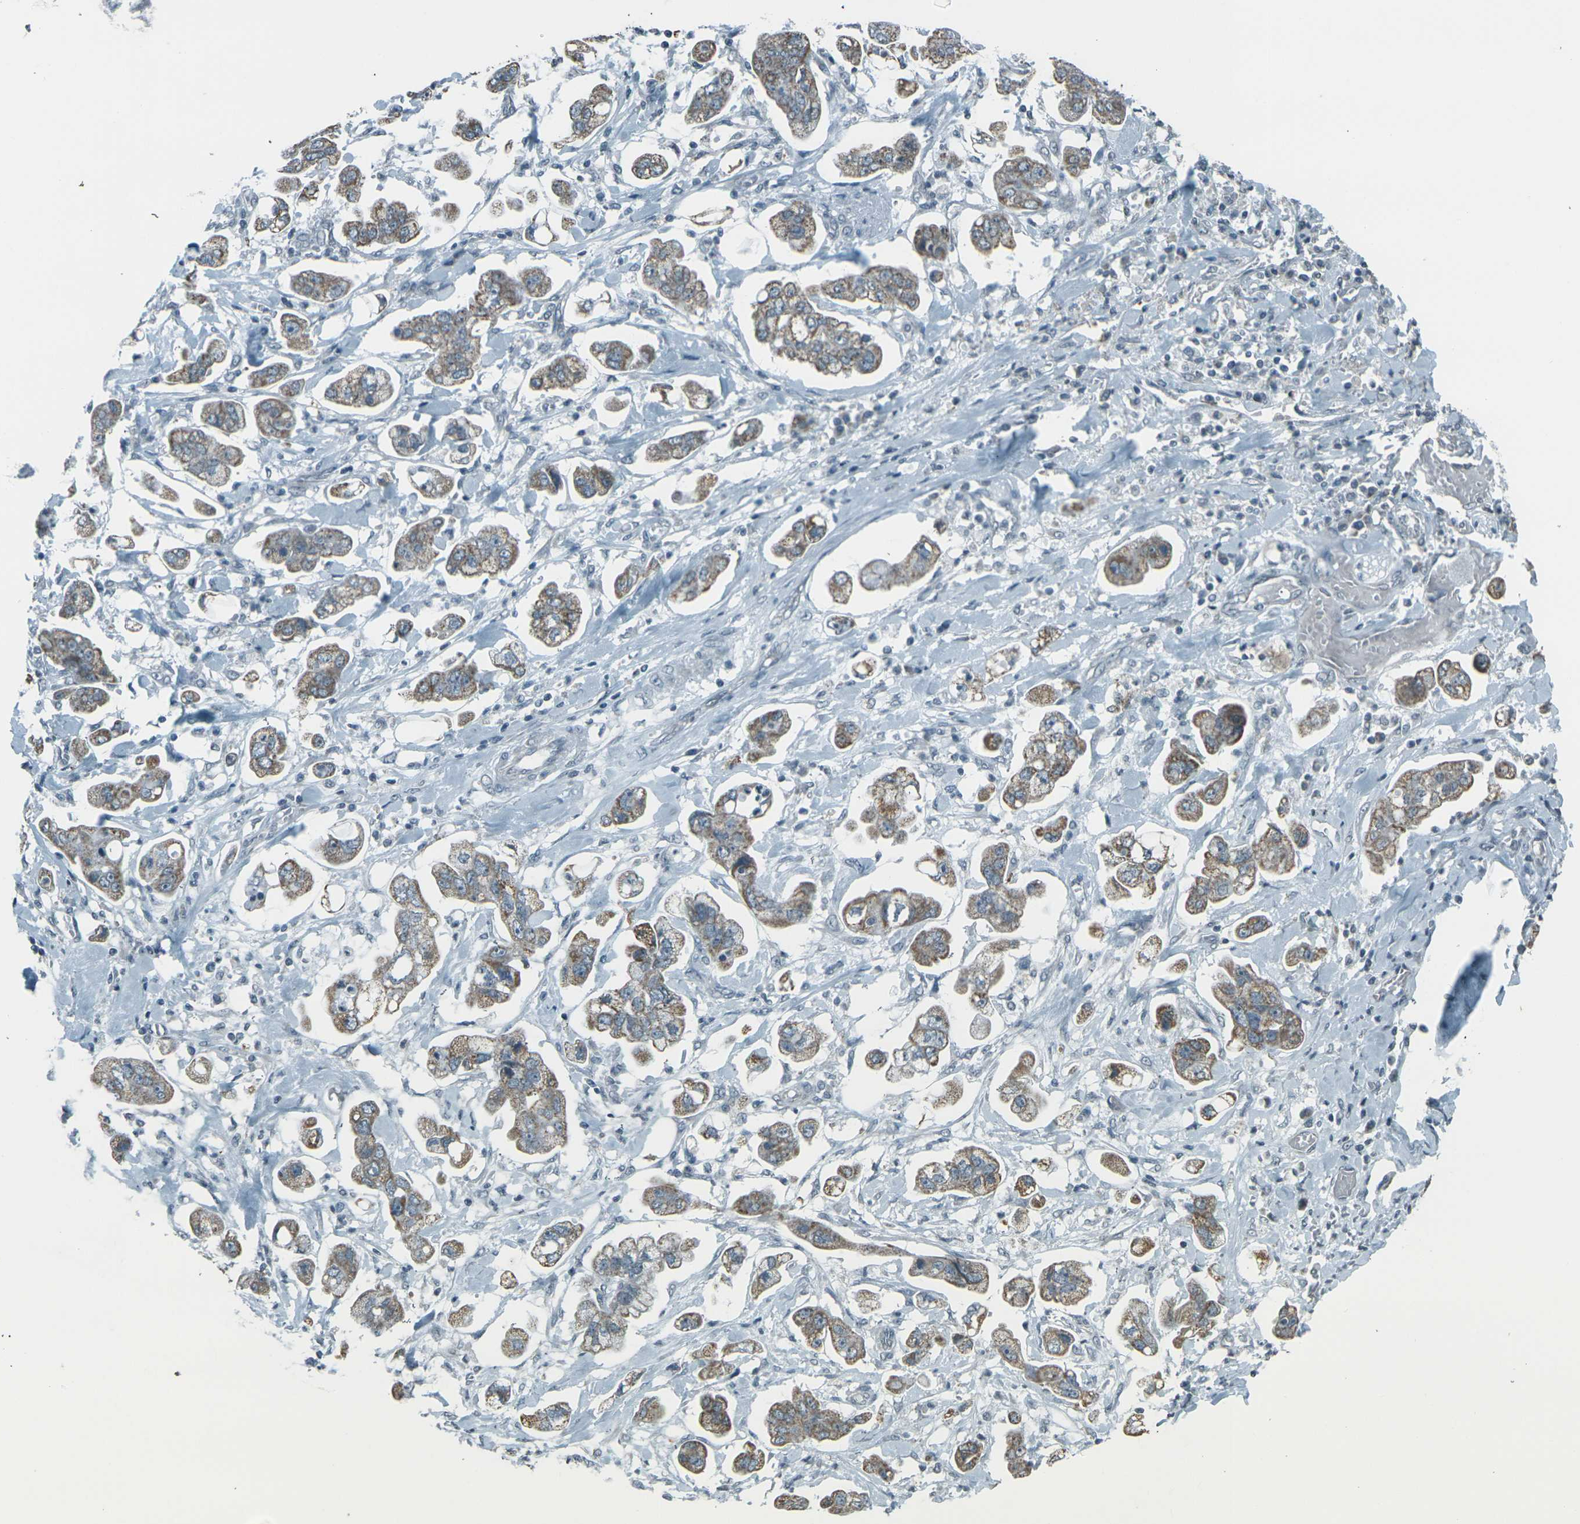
{"staining": {"intensity": "moderate", "quantity": ">75%", "location": "cytoplasmic/membranous"}, "tissue": "stomach cancer", "cell_type": "Tumor cells", "image_type": "cancer", "snomed": [{"axis": "morphology", "description": "Adenocarcinoma, NOS"}, {"axis": "topography", "description": "Stomach"}], "caption": "IHC of human stomach cancer (adenocarcinoma) reveals medium levels of moderate cytoplasmic/membranous staining in about >75% of tumor cells. Immunohistochemistry stains the protein in brown and the nuclei are stained blue.", "gene": "H2BC1", "patient": {"sex": "male", "age": 62}}